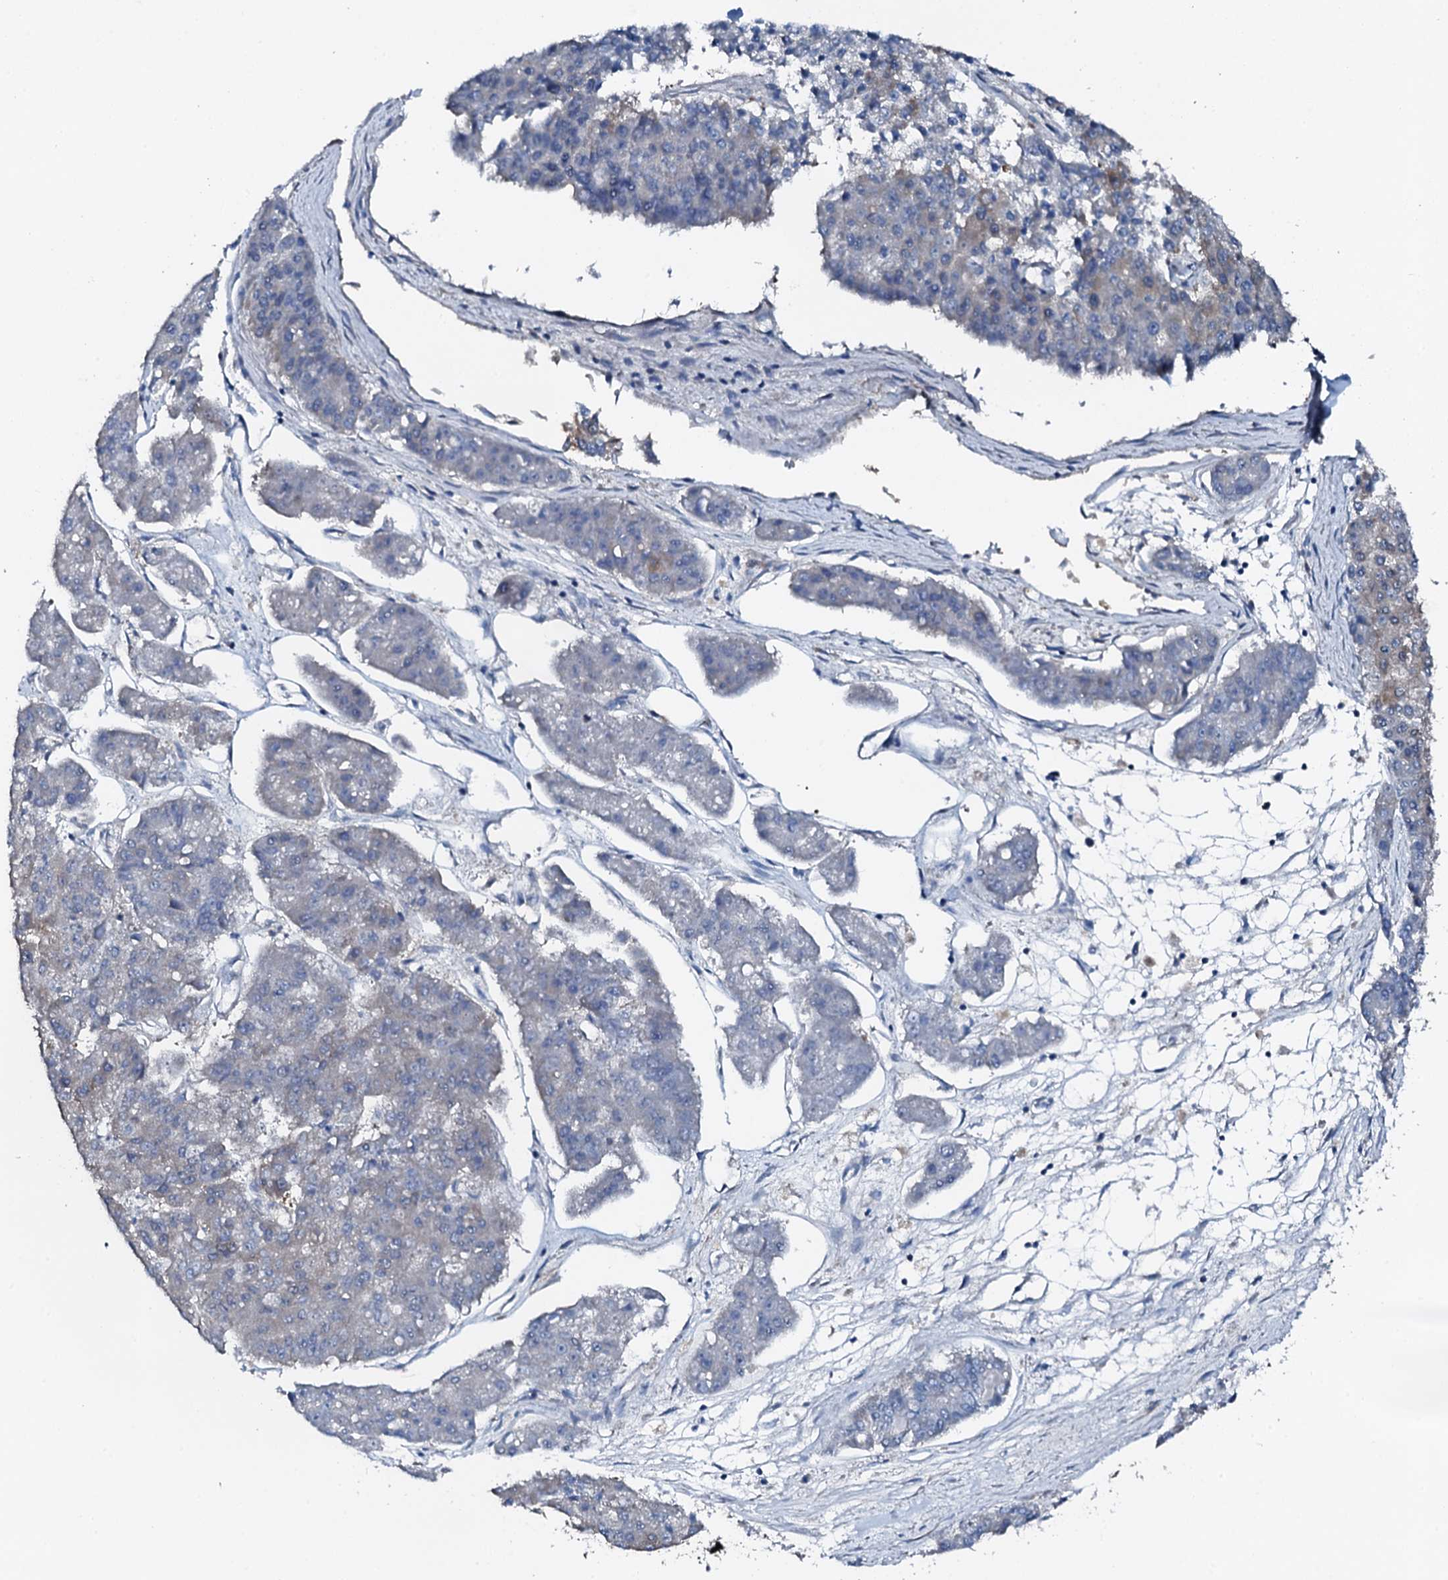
{"staining": {"intensity": "moderate", "quantity": "25%-75%", "location": "cytoplasmic/membranous"}, "tissue": "pancreatic cancer", "cell_type": "Tumor cells", "image_type": "cancer", "snomed": [{"axis": "morphology", "description": "Adenocarcinoma, NOS"}, {"axis": "topography", "description": "Pancreas"}], "caption": "The photomicrograph exhibits staining of adenocarcinoma (pancreatic), revealing moderate cytoplasmic/membranous protein staining (brown color) within tumor cells. The protein is shown in brown color, while the nuclei are stained blue.", "gene": "GFOD2", "patient": {"sex": "male", "age": 50}}